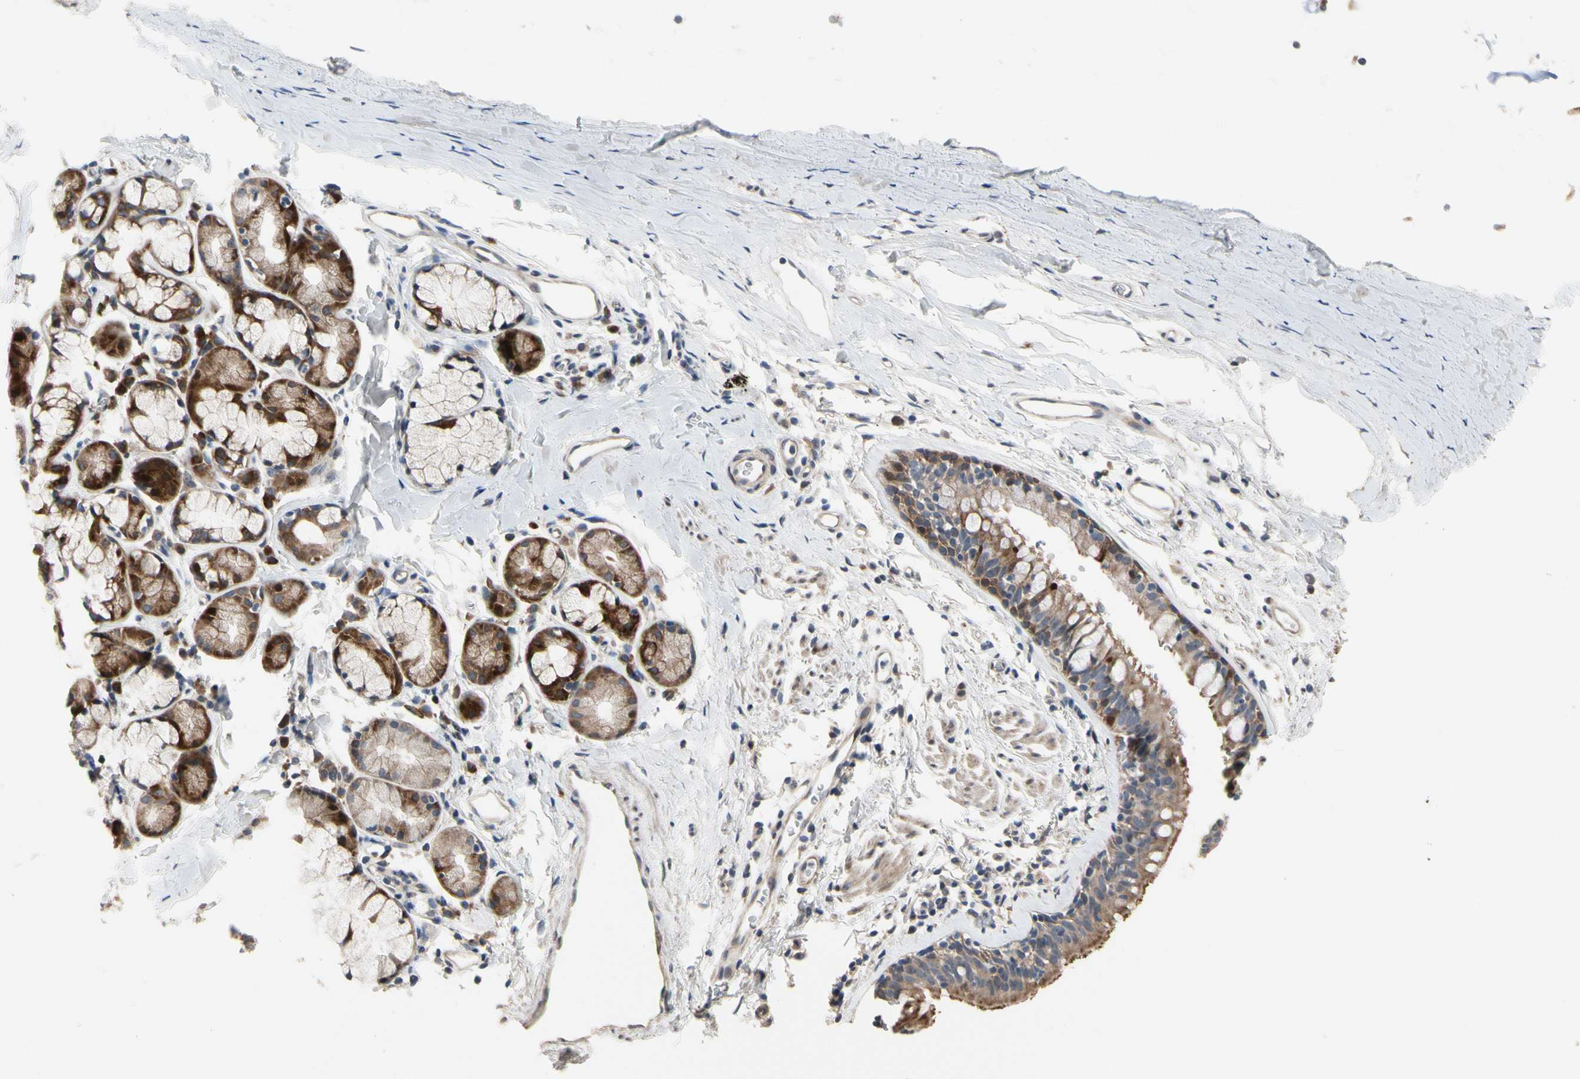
{"staining": {"intensity": "moderate", "quantity": ">75%", "location": "cytoplasmic/membranous"}, "tissue": "bronchus", "cell_type": "Respiratory epithelial cells", "image_type": "normal", "snomed": [{"axis": "morphology", "description": "Normal tissue, NOS"}, {"axis": "morphology", "description": "Malignant melanoma, Metastatic site"}, {"axis": "topography", "description": "Bronchus"}, {"axis": "topography", "description": "Lung"}], "caption": "Bronchus stained with DAB immunohistochemistry (IHC) demonstrates medium levels of moderate cytoplasmic/membranous positivity in approximately >75% of respiratory epithelial cells. (DAB (3,3'-diaminobenzidine) IHC with brightfield microscopy, high magnification).", "gene": "HMGCR", "patient": {"sex": "male", "age": 64}}